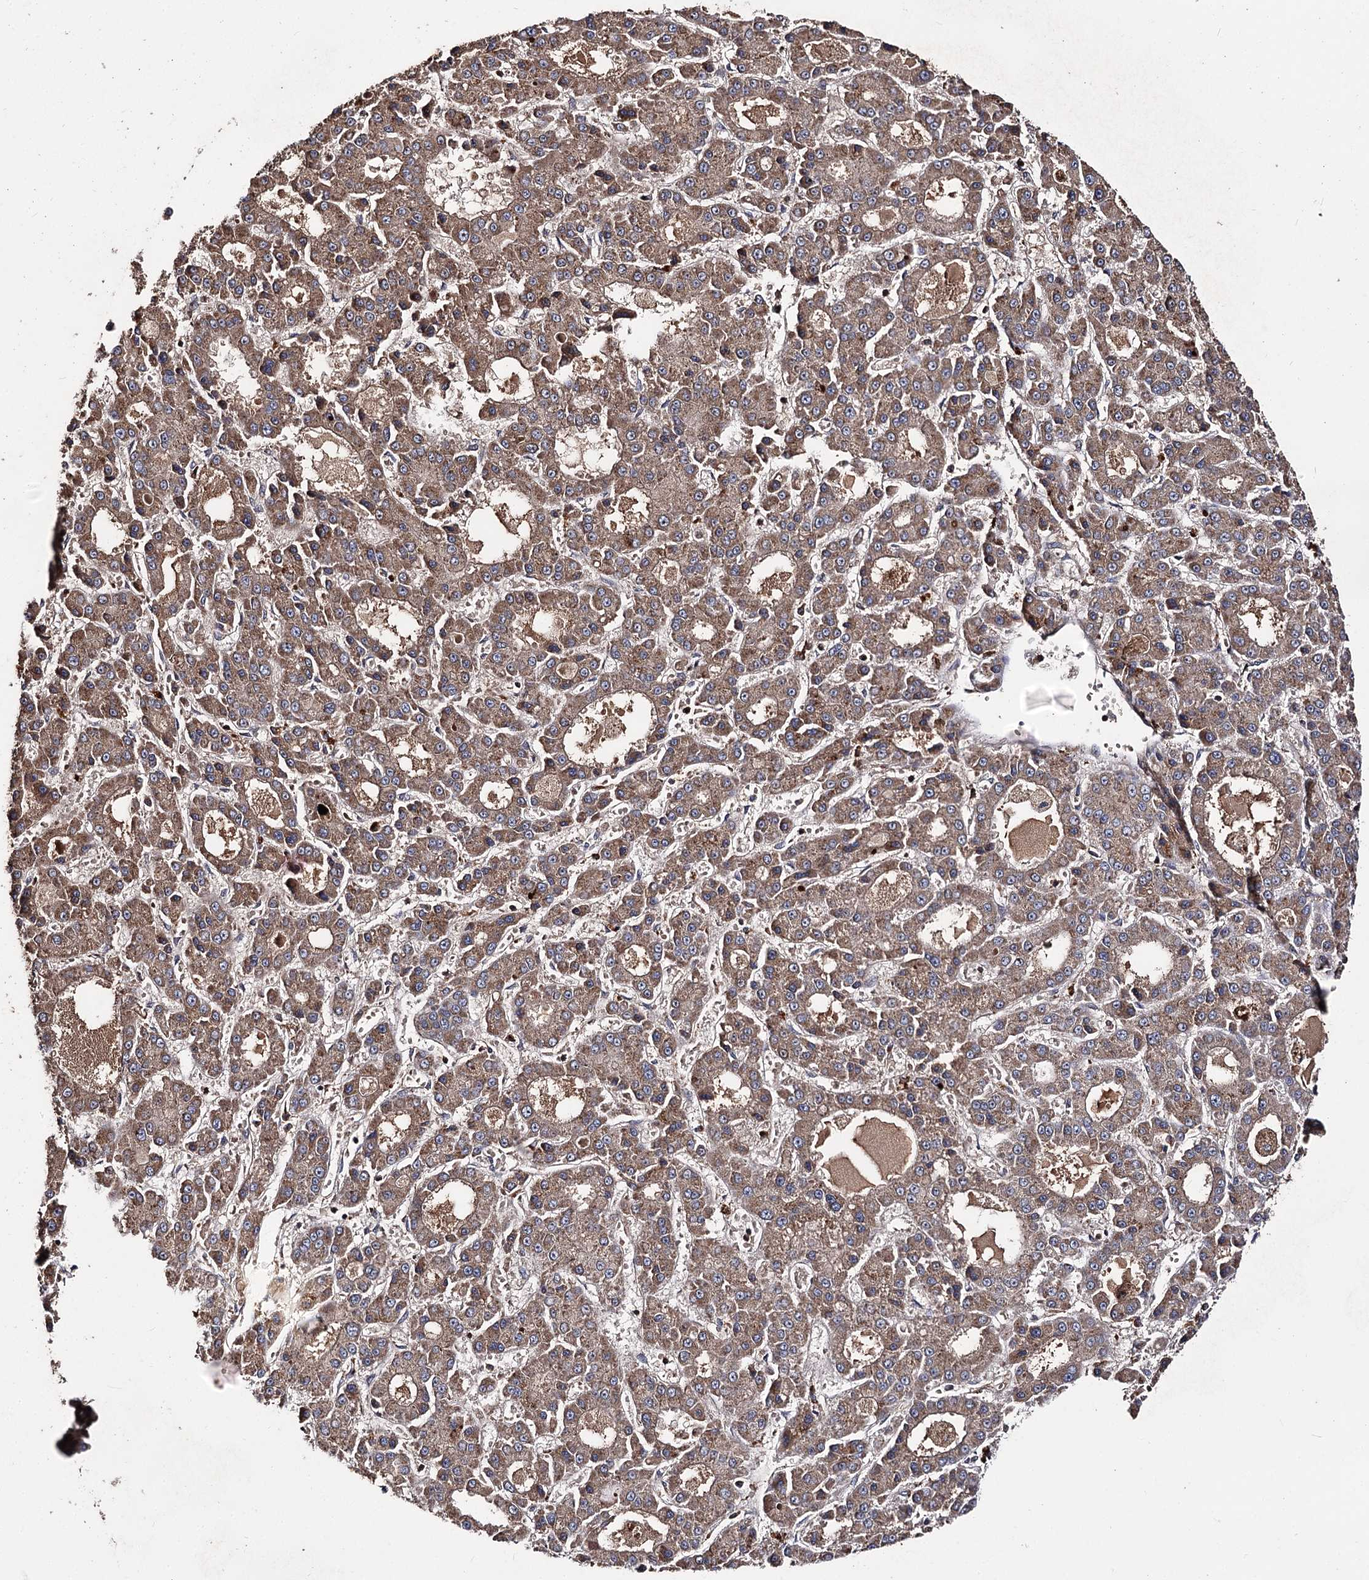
{"staining": {"intensity": "moderate", "quantity": ">75%", "location": "cytoplasmic/membranous"}, "tissue": "liver cancer", "cell_type": "Tumor cells", "image_type": "cancer", "snomed": [{"axis": "morphology", "description": "Carcinoma, Hepatocellular, NOS"}, {"axis": "topography", "description": "Liver"}], "caption": "Moderate cytoplasmic/membranous expression is seen in about >75% of tumor cells in hepatocellular carcinoma (liver).", "gene": "FAM53B", "patient": {"sex": "male", "age": 70}}